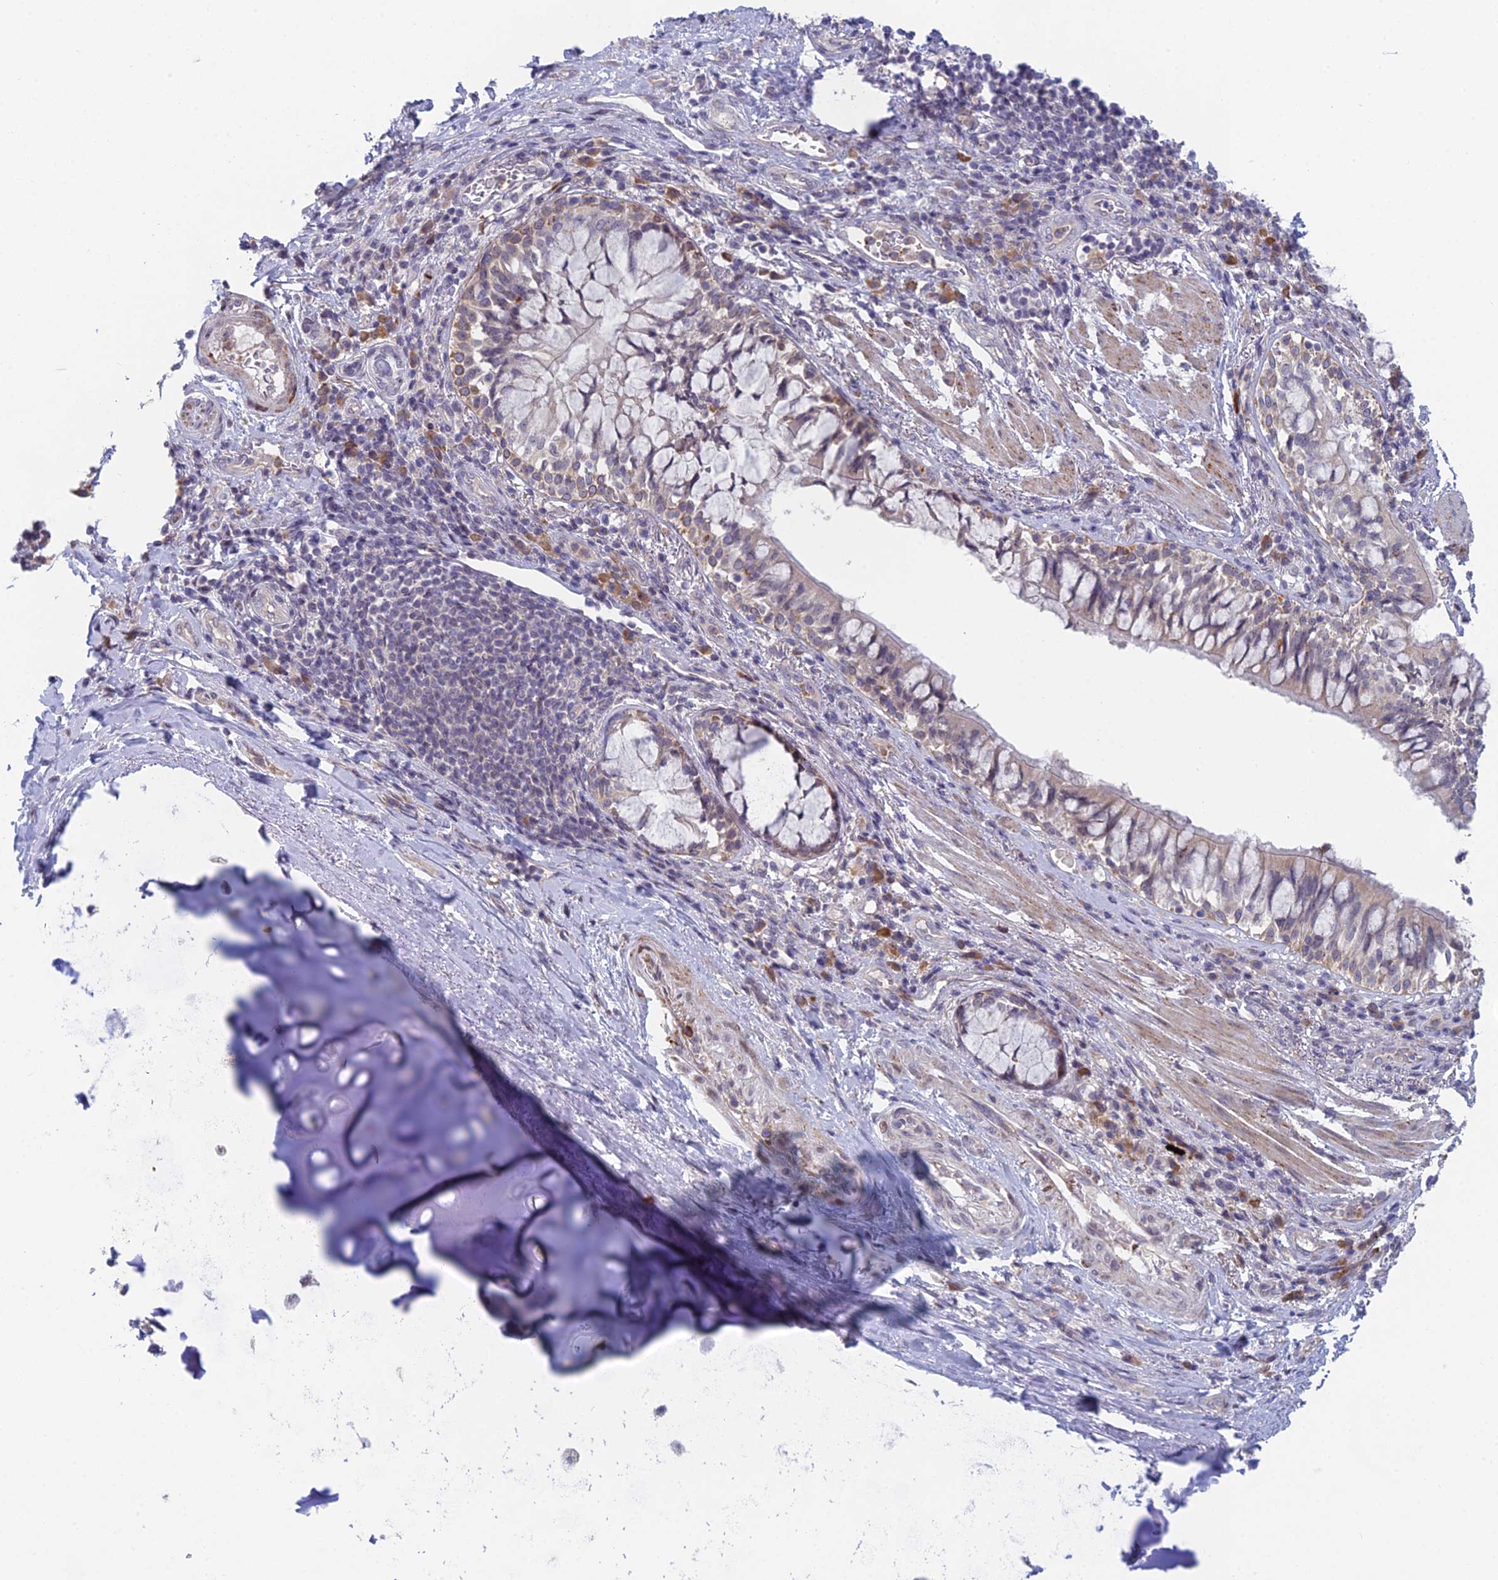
{"staining": {"intensity": "negative", "quantity": "none", "location": "none"}, "tissue": "adipose tissue", "cell_type": "Adipocytes", "image_type": "normal", "snomed": [{"axis": "morphology", "description": "Normal tissue, NOS"}, {"axis": "morphology", "description": "Squamous cell carcinoma, NOS"}, {"axis": "topography", "description": "Bronchus"}, {"axis": "topography", "description": "Lung"}], "caption": "Adipose tissue stained for a protein using immunohistochemistry displays no expression adipocytes.", "gene": "PPP1R26", "patient": {"sex": "male", "age": 64}}